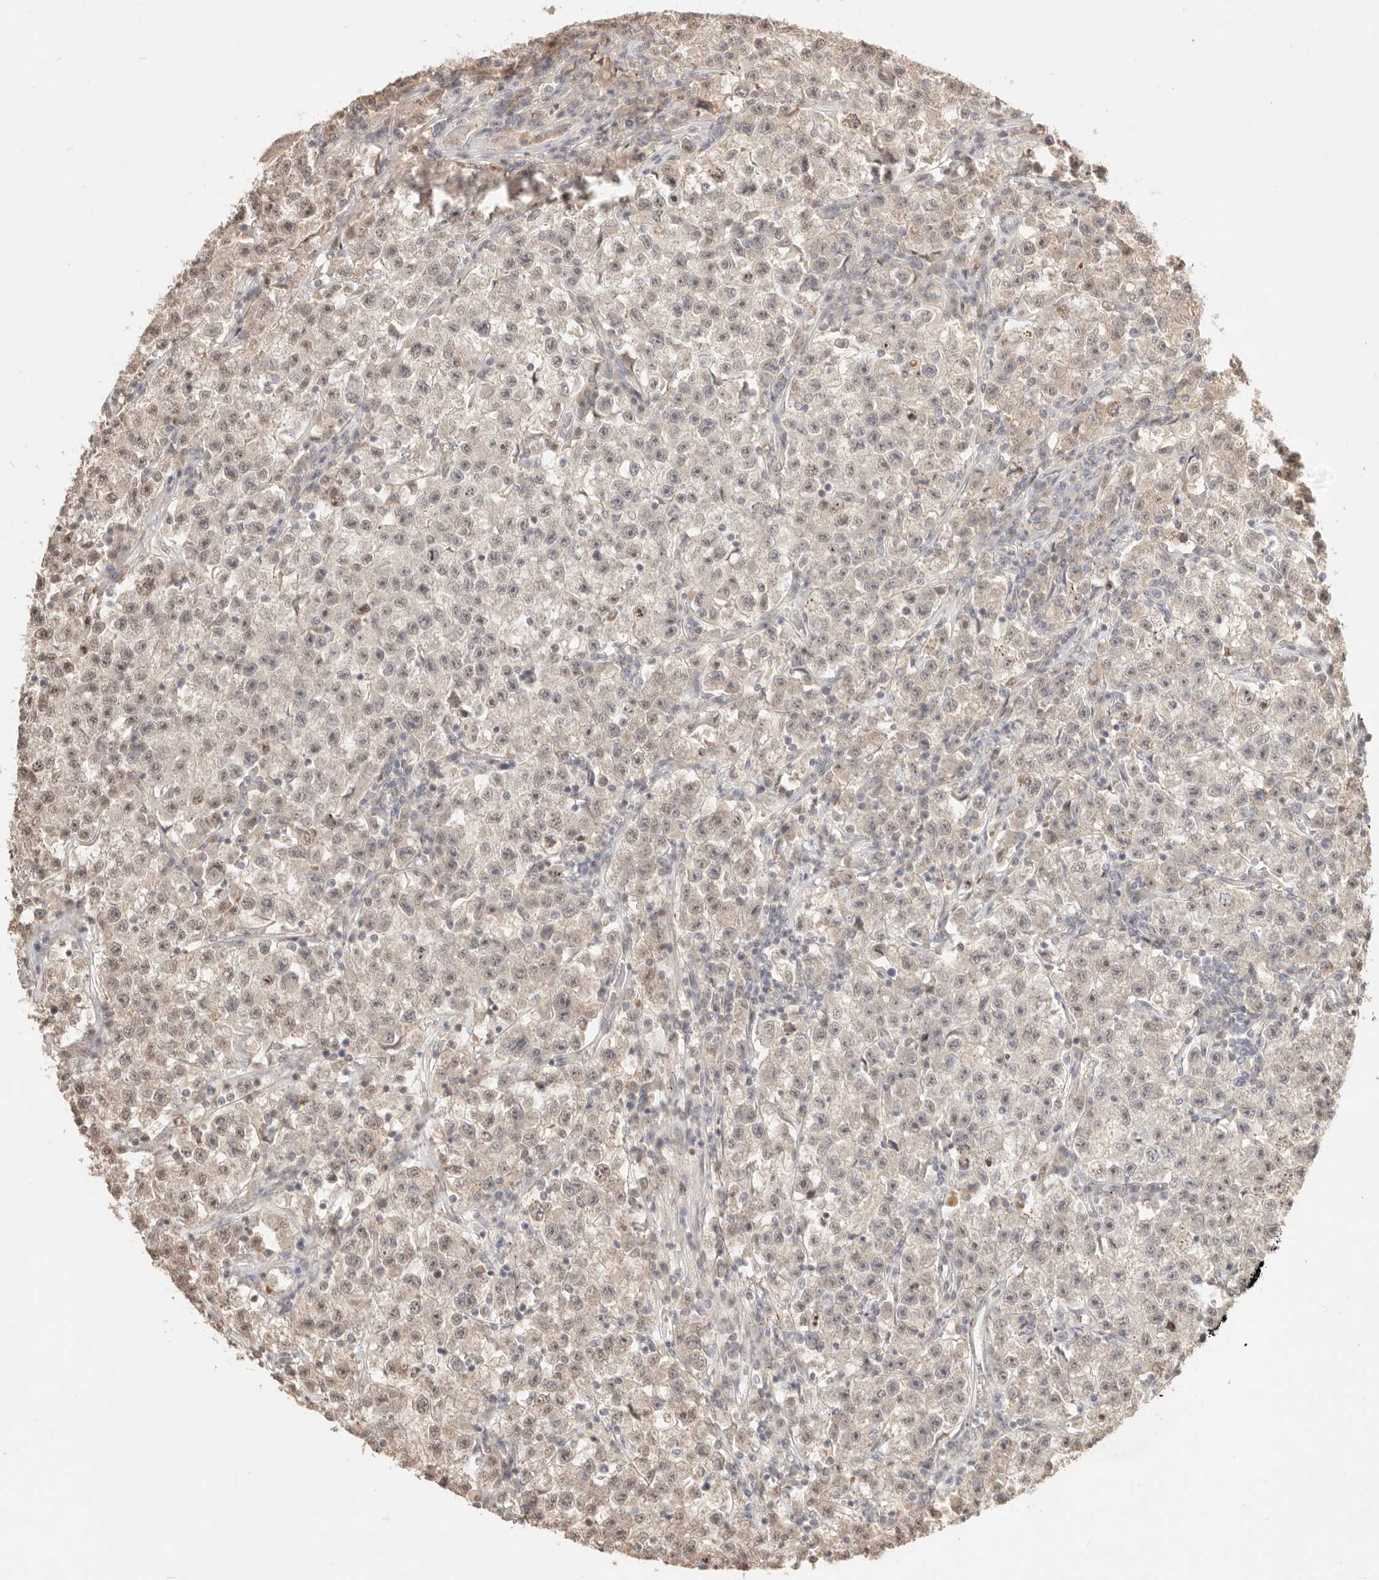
{"staining": {"intensity": "moderate", "quantity": "25%-75%", "location": "nuclear"}, "tissue": "testis cancer", "cell_type": "Tumor cells", "image_type": "cancer", "snomed": [{"axis": "morphology", "description": "Seminoma, NOS"}, {"axis": "topography", "description": "Testis"}], "caption": "Testis cancer (seminoma) was stained to show a protein in brown. There is medium levels of moderate nuclear positivity in about 25%-75% of tumor cells.", "gene": "MEP1A", "patient": {"sex": "male", "age": 22}}